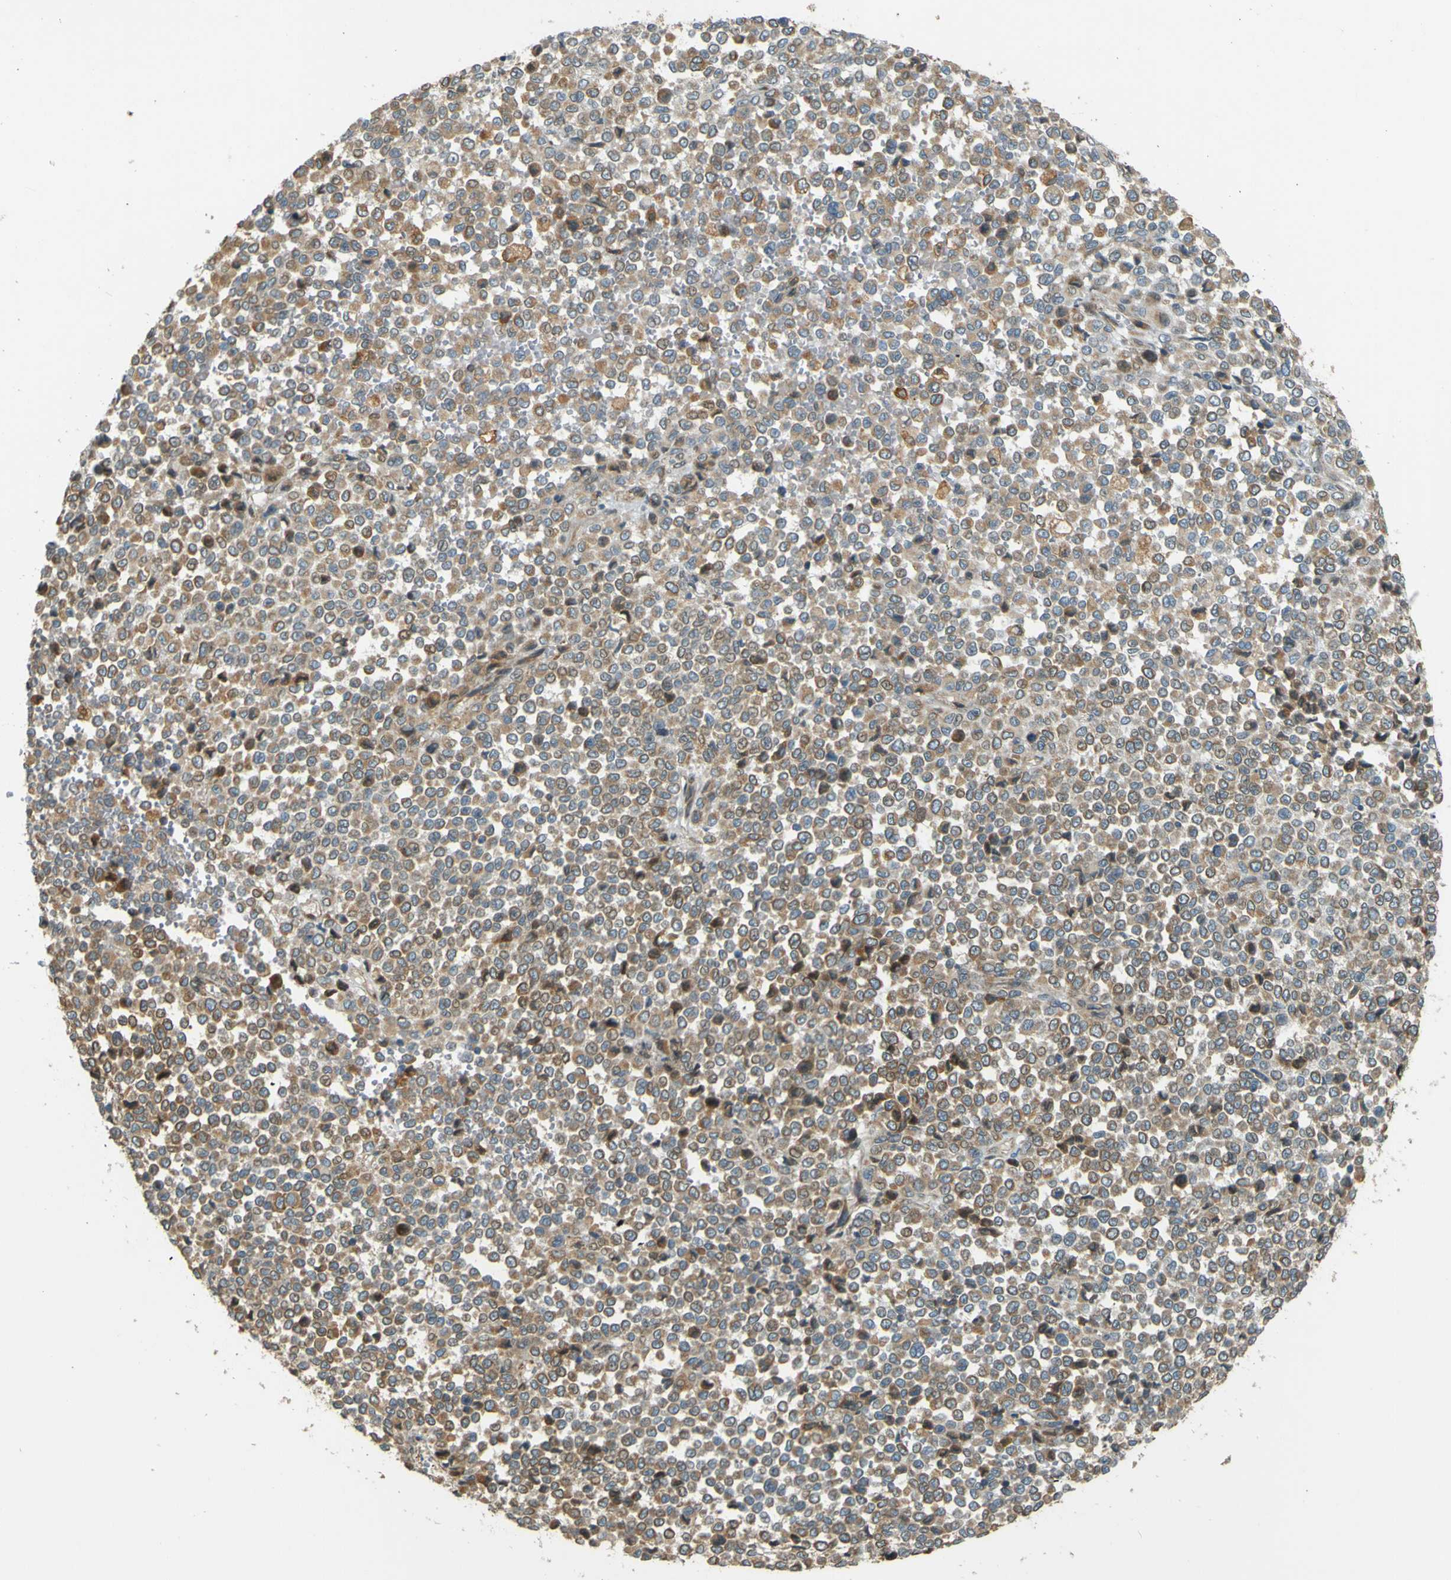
{"staining": {"intensity": "weak", "quantity": ">75%", "location": "cytoplasmic/membranous"}, "tissue": "melanoma", "cell_type": "Tumor cells", "image_type": "cancer", "snomed": [{"axis": "morphology", "description": "Malignant melanoma, Metastatic site"}, {"axis": "topography", "description": "Pancreas"}], "caption": "This is an image of immunohistochemistry (IHC) staining of melanoma, which shows weak expression in the cytoplasmic/membranous of tumor cells.", "gene": "LPCAT1", "patient": {"sex": "female", "age": 30}}